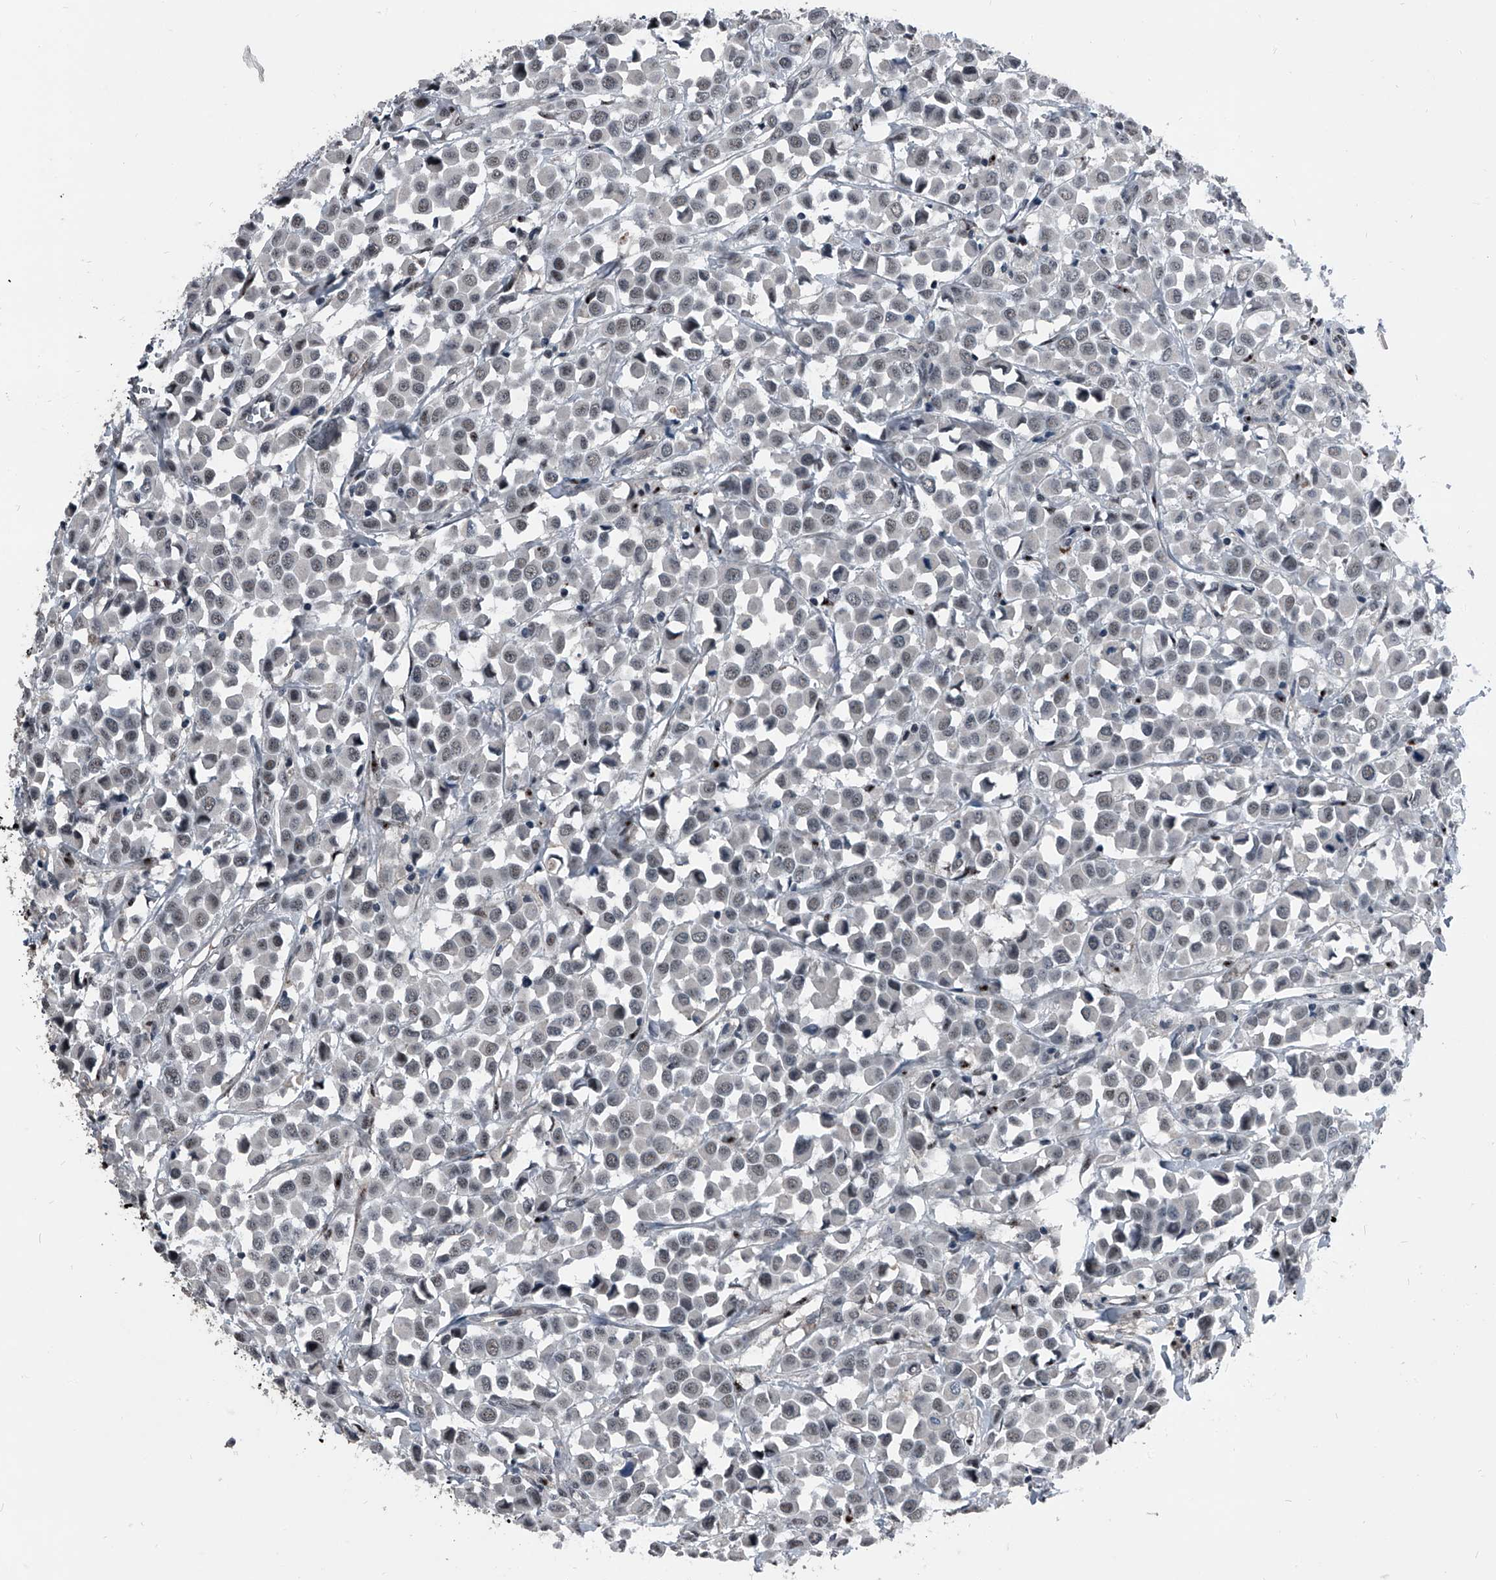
{"staining": {"intensity": "negative", "quantity": "none", "location": "none"}, "tissue": "breast cancer", "cell_type": "Tumor cells", "image_type": "cancer", "snomed": [{"axis": "morphology", "description": "Duct carcinoma"}, {"axis": "topography", "description": "Breast"}], "caption": "Tumor cells are negative for brown protein staining in breast infiltrating ductal carcinoma.", "gene": "MEN1", "patient": {"sex": "female", "age": 61}}